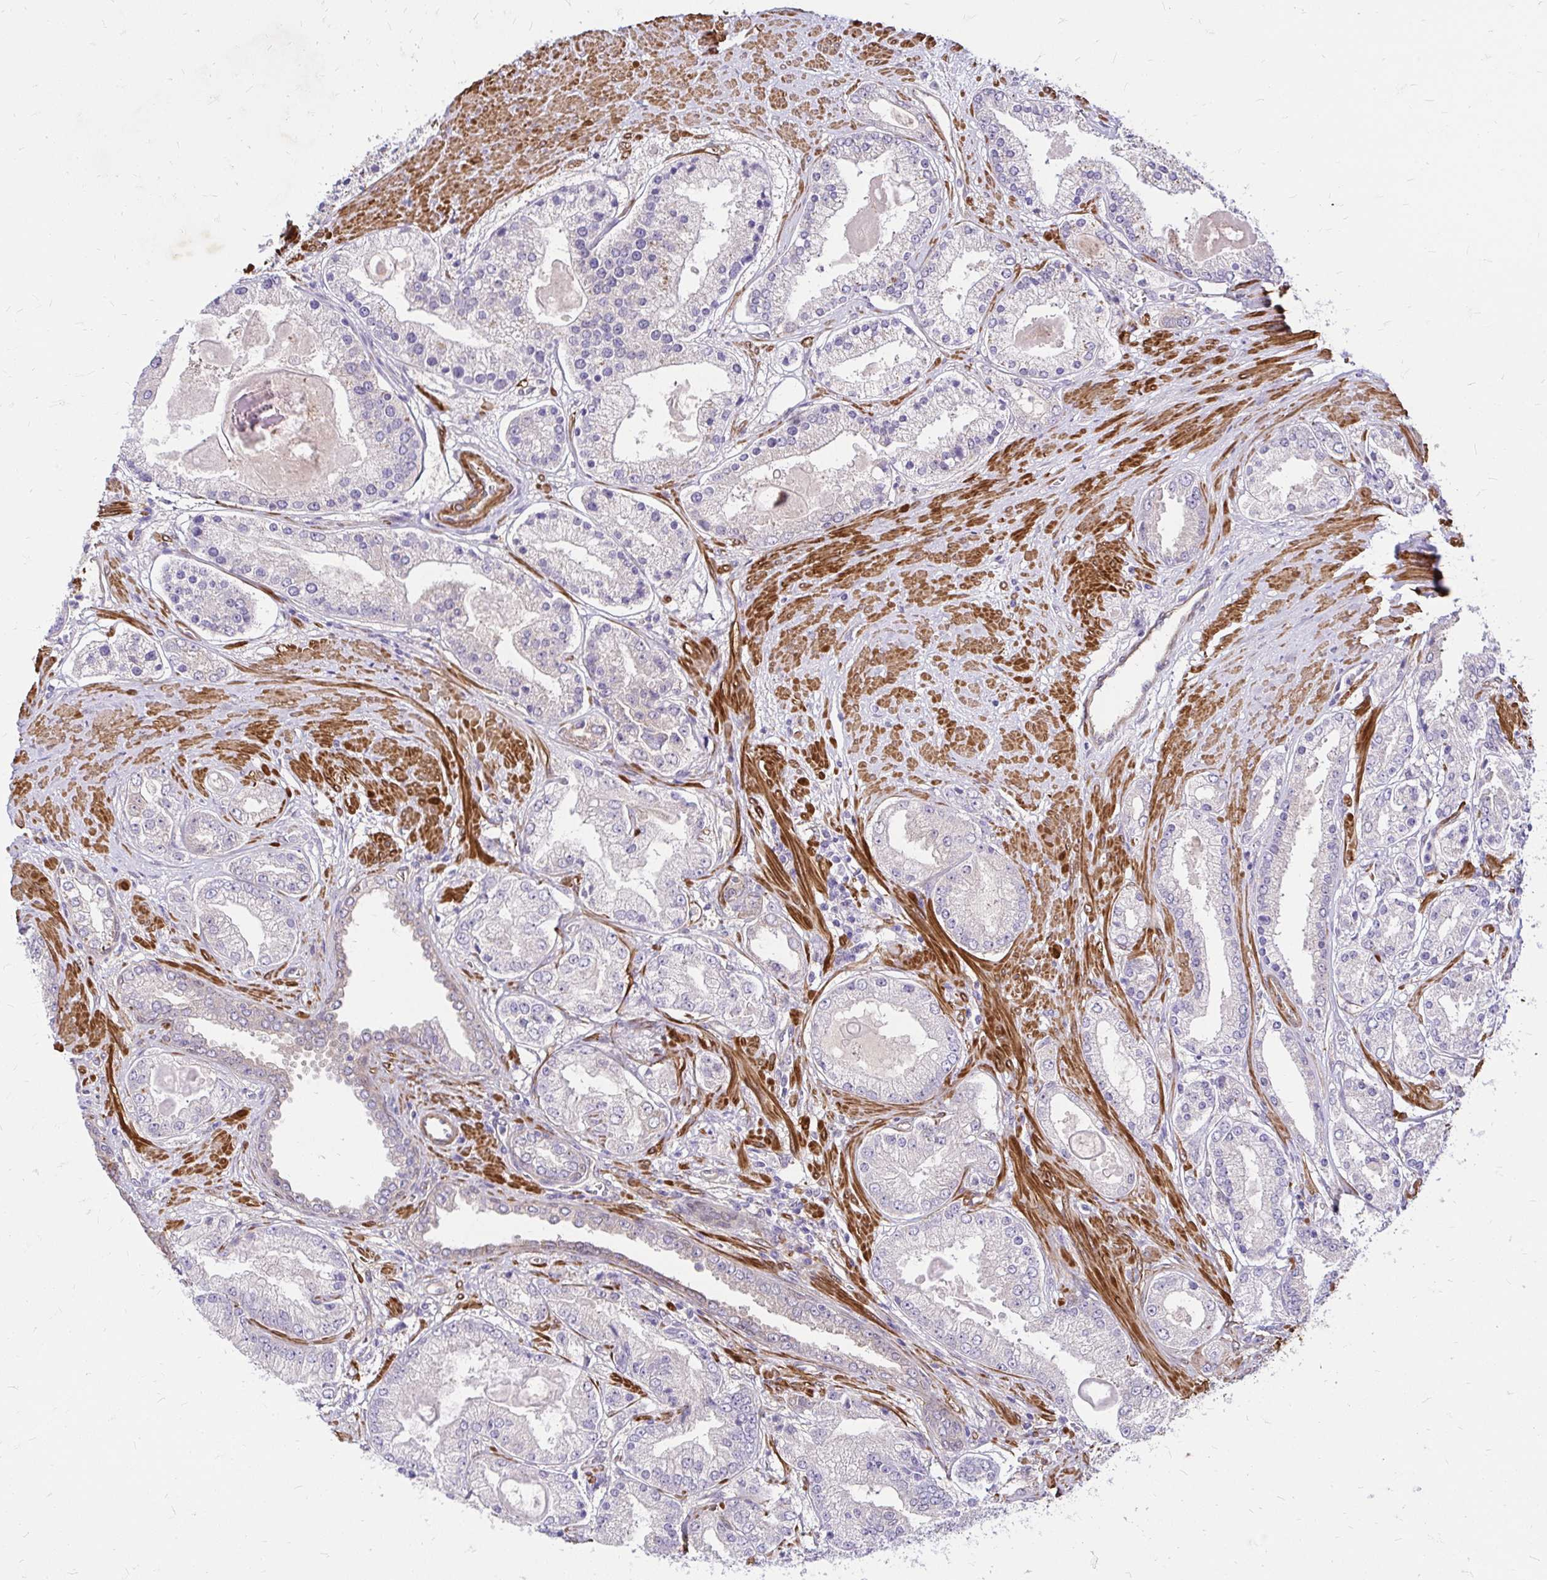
{"staining": {"intensity": "negative", "quantity": "none", "location": "none"}, "tissue": "prostate cancer", "cell_type": "Tumor cells", "image_type": "cancer", "snomed": [{"axis": "morphology", "description": "Adenocarcinoma, High grade"}, {"axis": "topography", "description": "Prostate"}], "caption": "This is an IHC image of adenocarcinoma (high-grade) (prostate). There is no positivity in tumor cells.", "gene": "YAP1", "patient": {"sex": "male", "age": 67}}